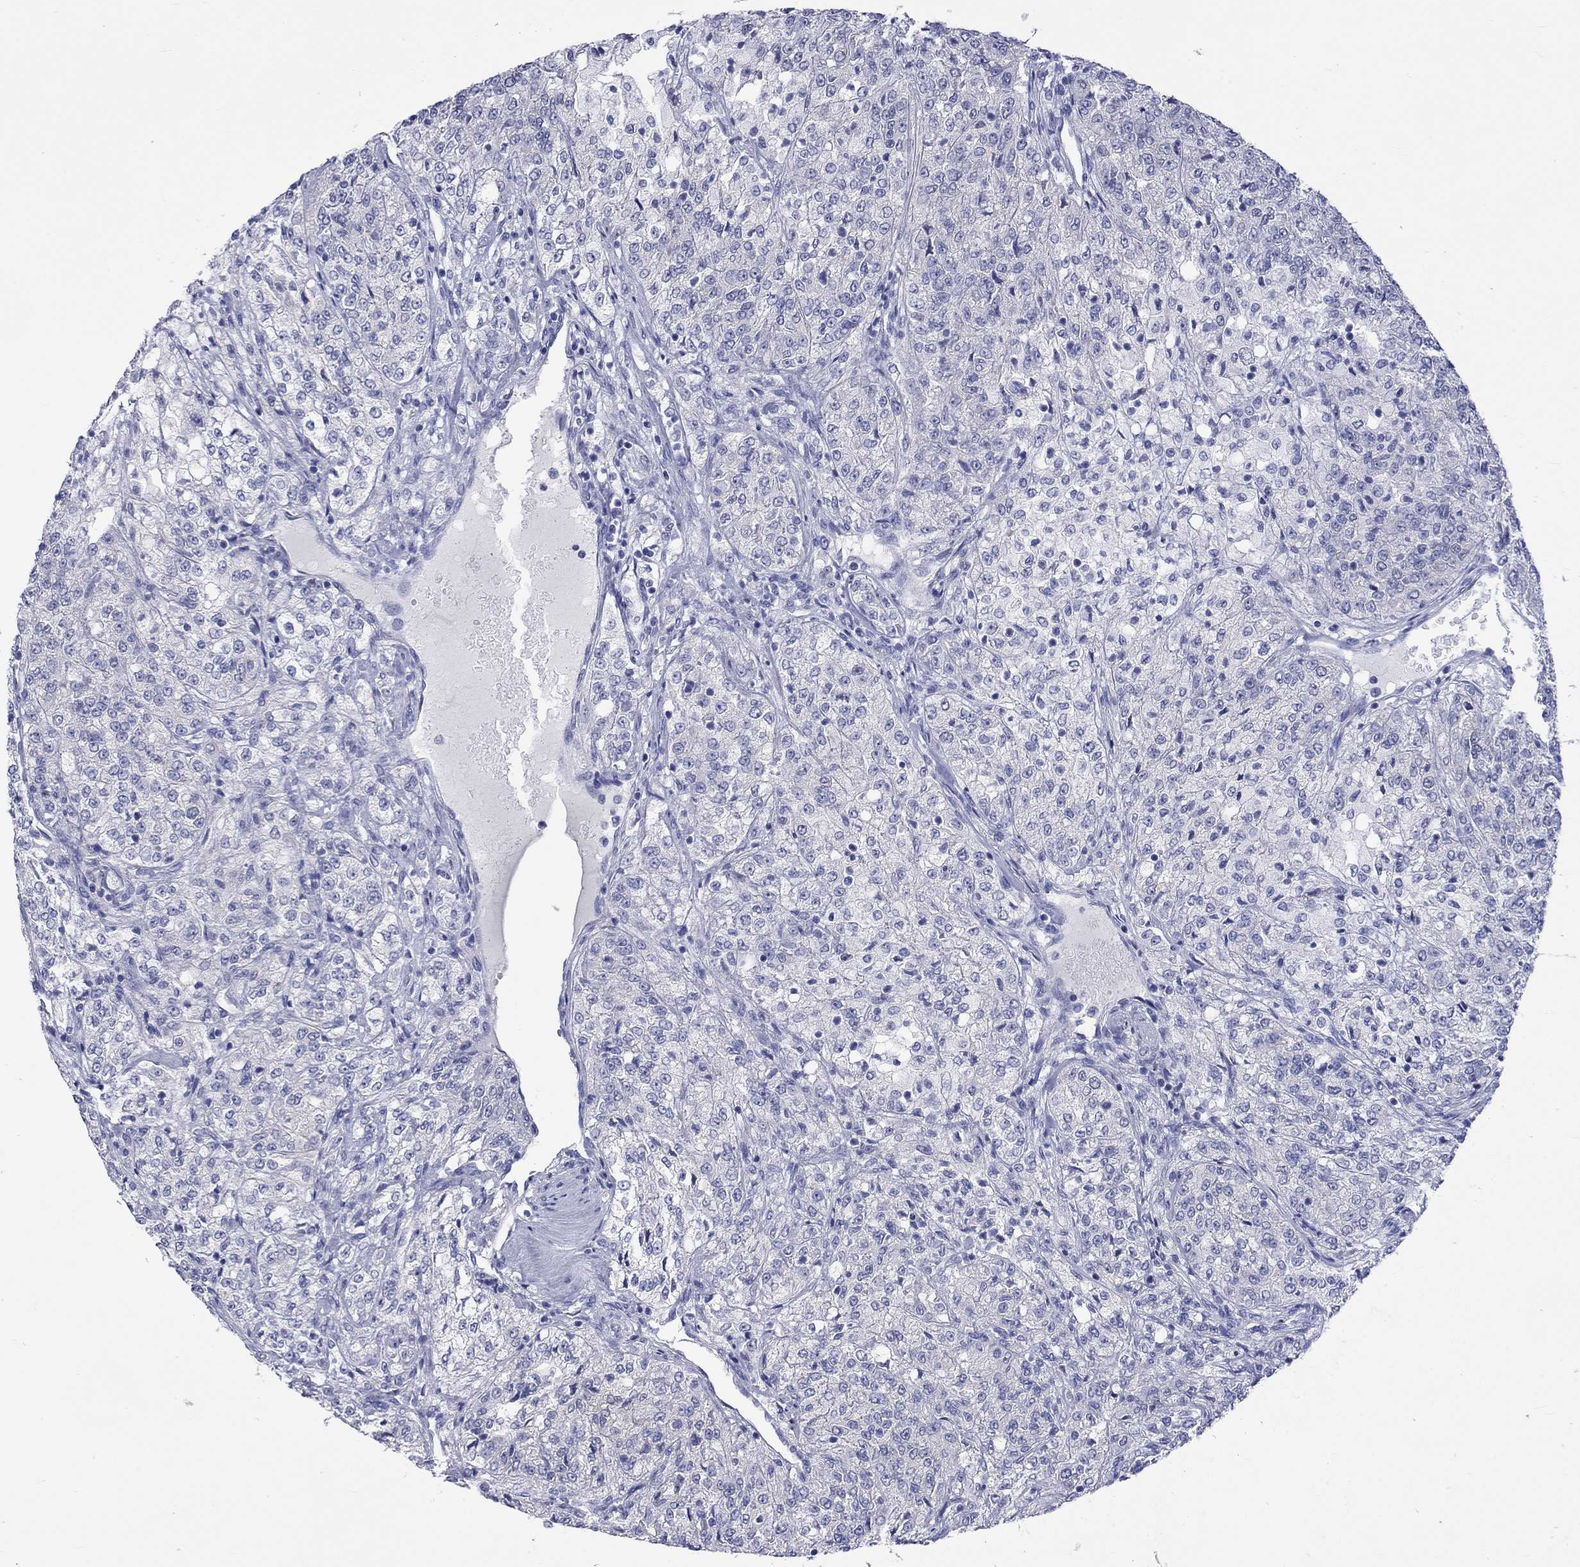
{"staining": {"intensity": "negative", "quantity": "none", "location": "none"}, "tissue": "renal cancer", "cell_type": "Tumor cells", "image_type": "cancer", "snomed": [{"axis": "morphology", "description": "Adenocarcinoma, NOS"}, {"axis": "topography", "description": "Kidney"}], "caption": "This is a micrograph of immunohistochemistry (IHC) staining of renal cancer, which shows no positivity in tumor cells. (DAB (3,3'-diaminobenzidine) IHC visualized using brightfield microscopy, high magnification).", "gene": "CERS1", "patient": {"sex": "female", "age": 63}}